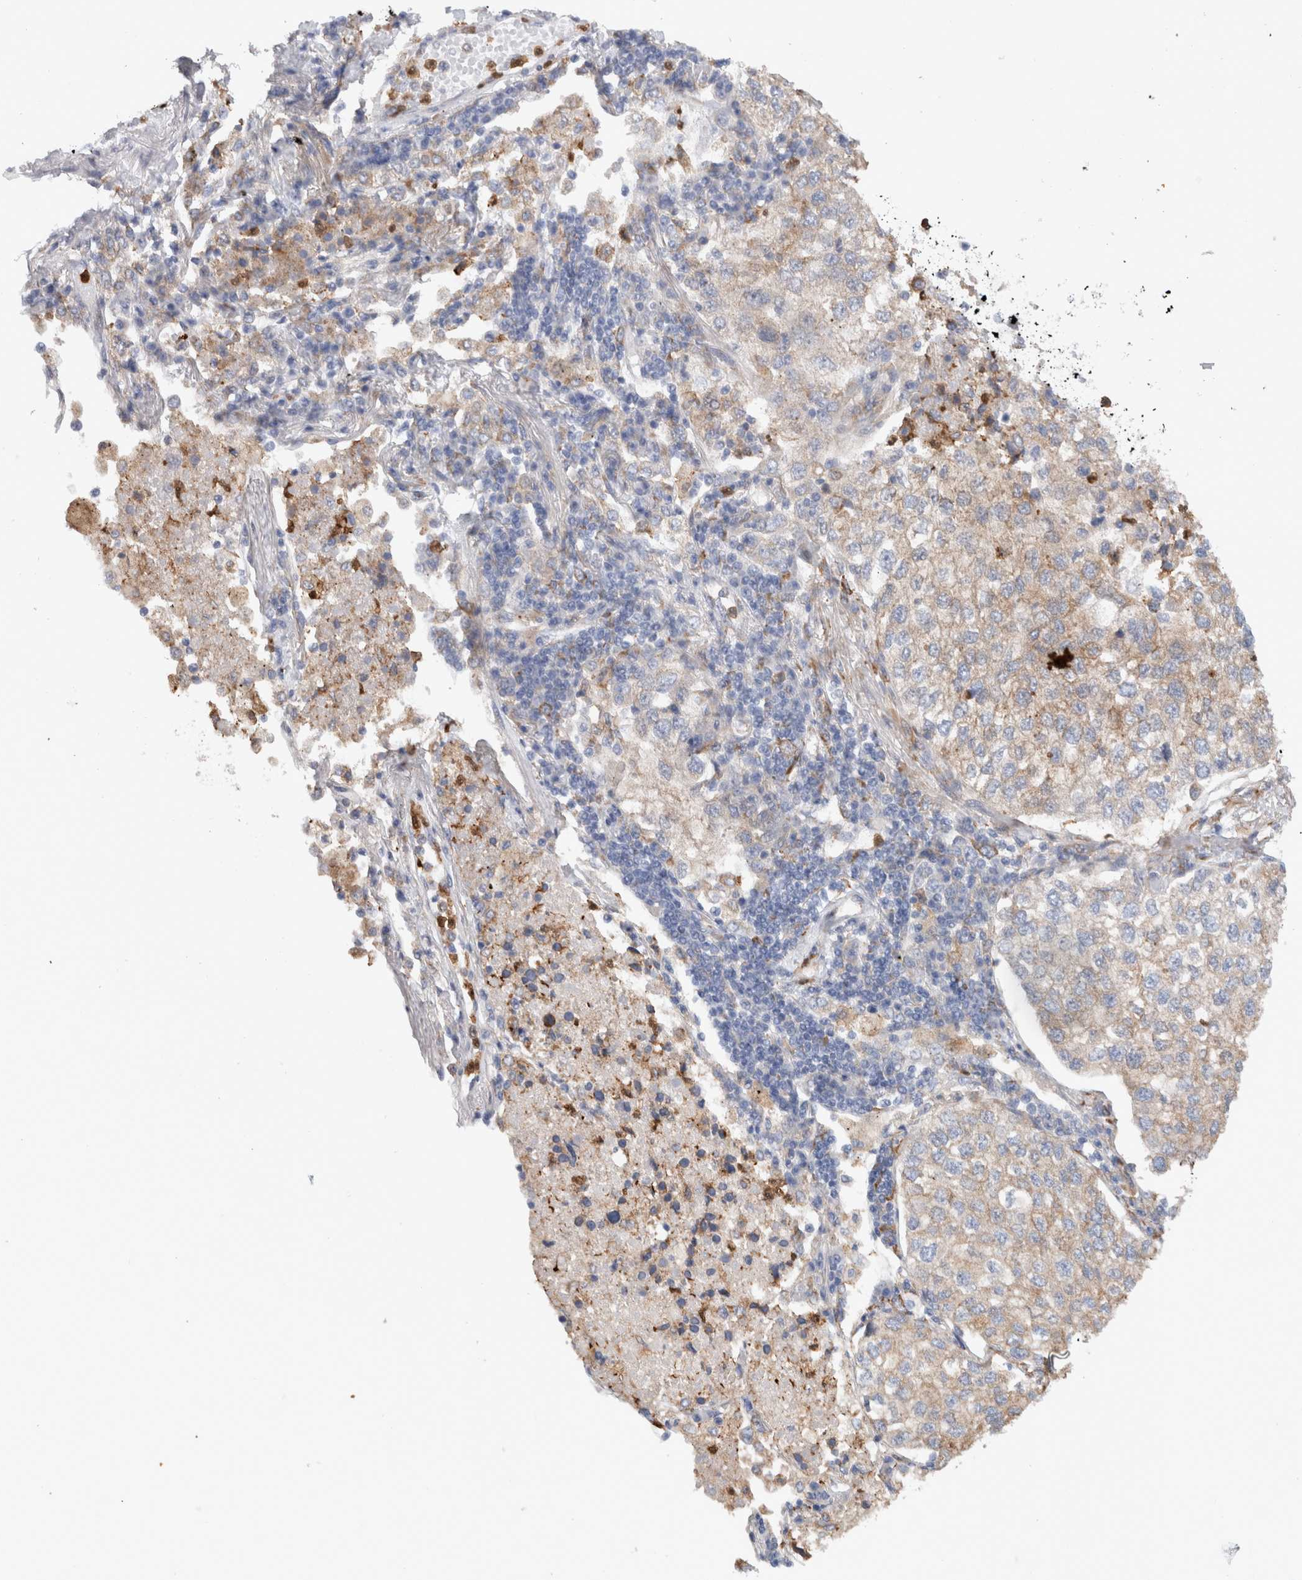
{"staining": {"intensity": "weak", "quantity": "25%-75%", "location": "cytoplasmic/membranous"}, "tissue": "lung cancer", "cell_type": "Tumor cells", "image_type": "cancer", "snomed": [{"axis": "morphology", "description": "Adenocarcinoma, NOS"}, {"axis": "topography", "description": "Lung"}], "caption": "Lung cancer stained with DAB (3,3'-diaminobenzidine) IHC shows low levels of weak cytoplasmic/membranous expression in about 25%-75% of tumor cells.", "gene": "P4HA1", "patient": {"sex": "male", "age": 63}}